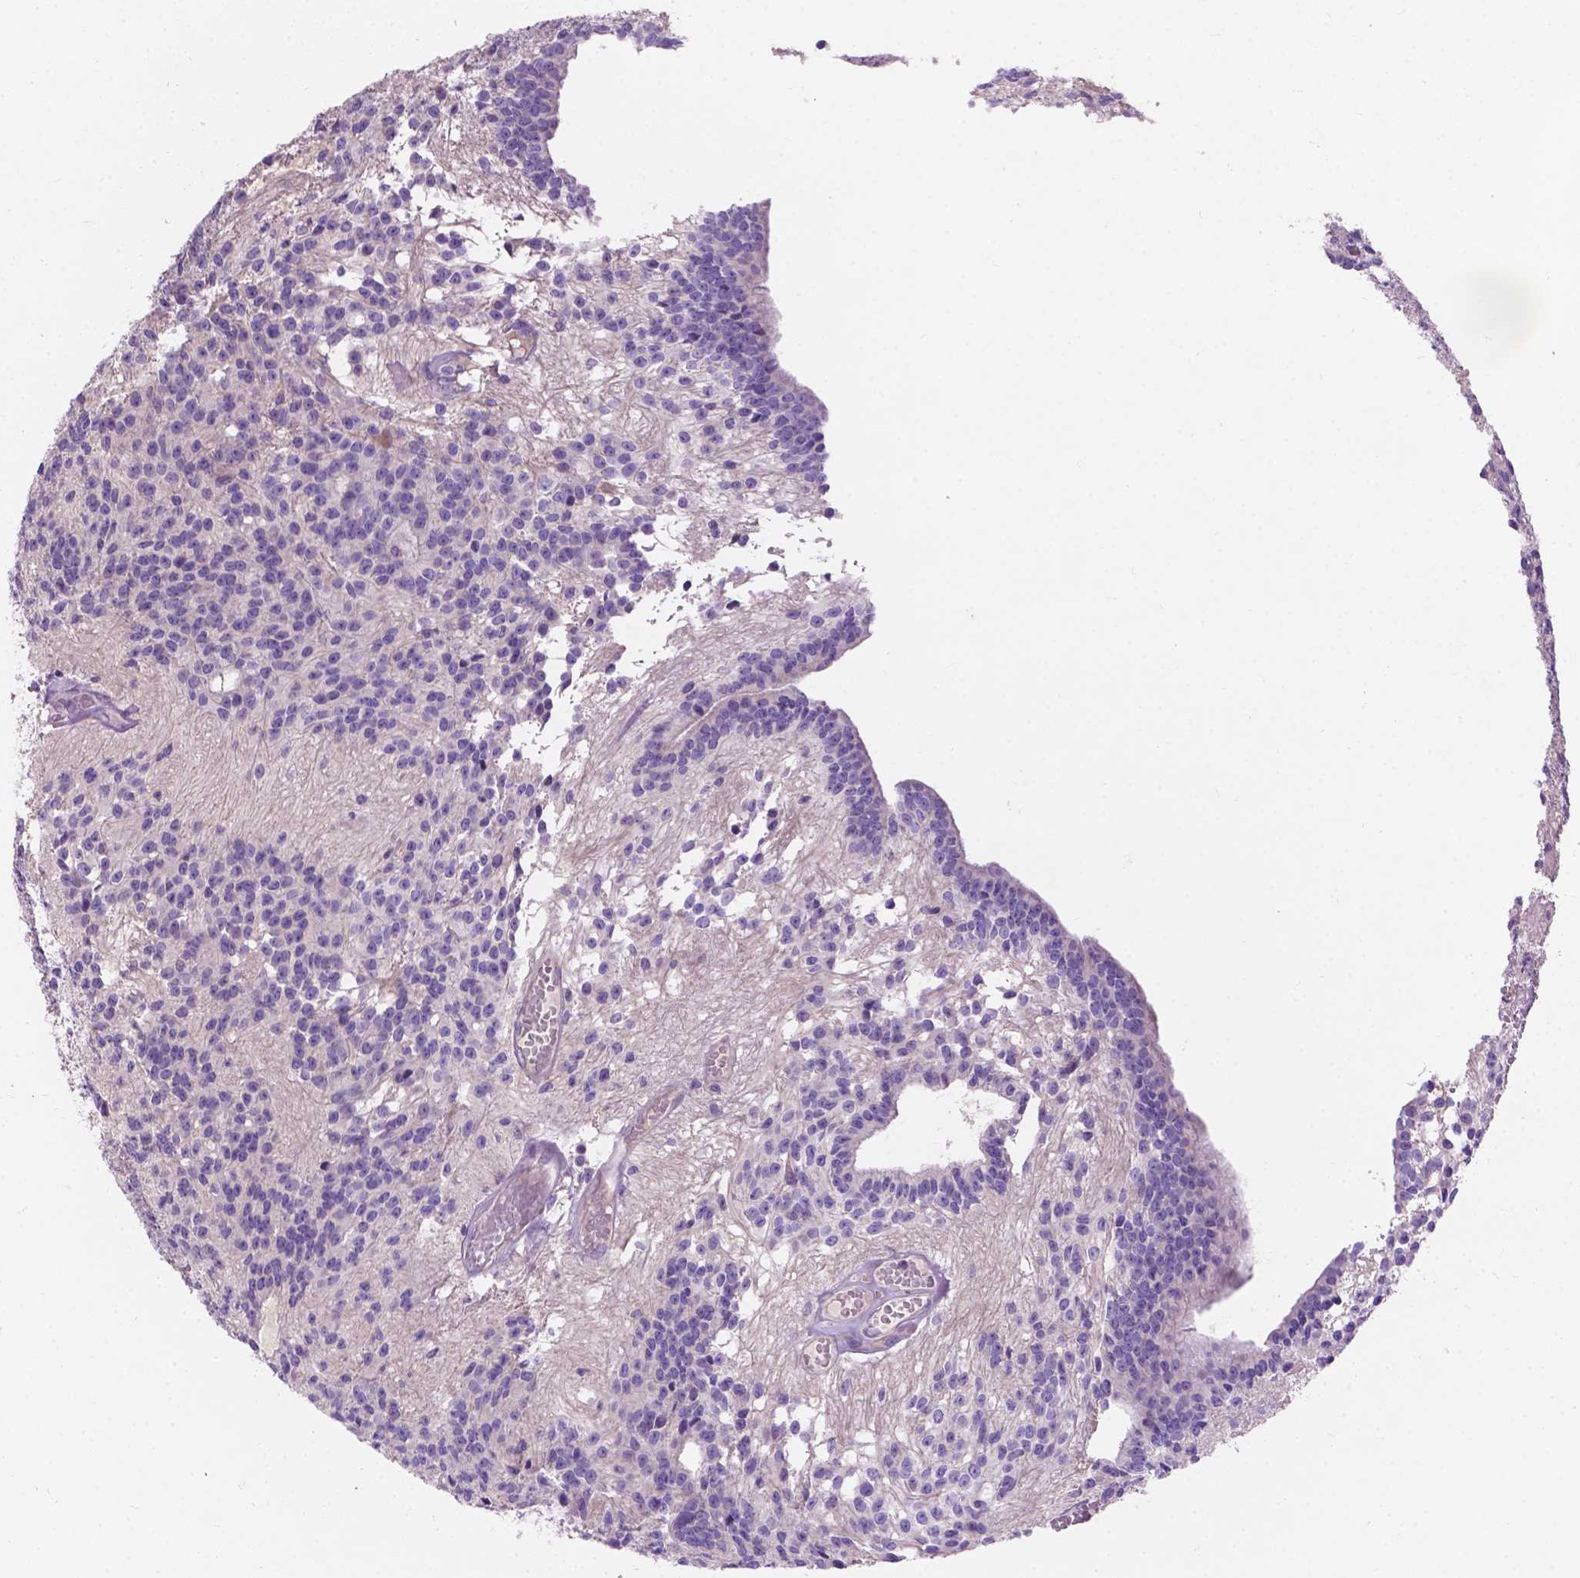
{"staining": {"intensity": "negative", "quantity": "none", "location": "none"}, "tissue": "glioma", "cell_type": "Tumor cells", "image_type": "cancer", "snomed": [{"axis": "morphology", "description": "Glioma, malignant, Low grade"}, {"axis": "topography", "description": "Brain"}], "caption": "Immunohistochemistry image of human glioma stained for a protein (brown), which displays no positivity in tumor cells.", "gene": "NOXO1", "patient": {"sex": "male", "age": 31}}